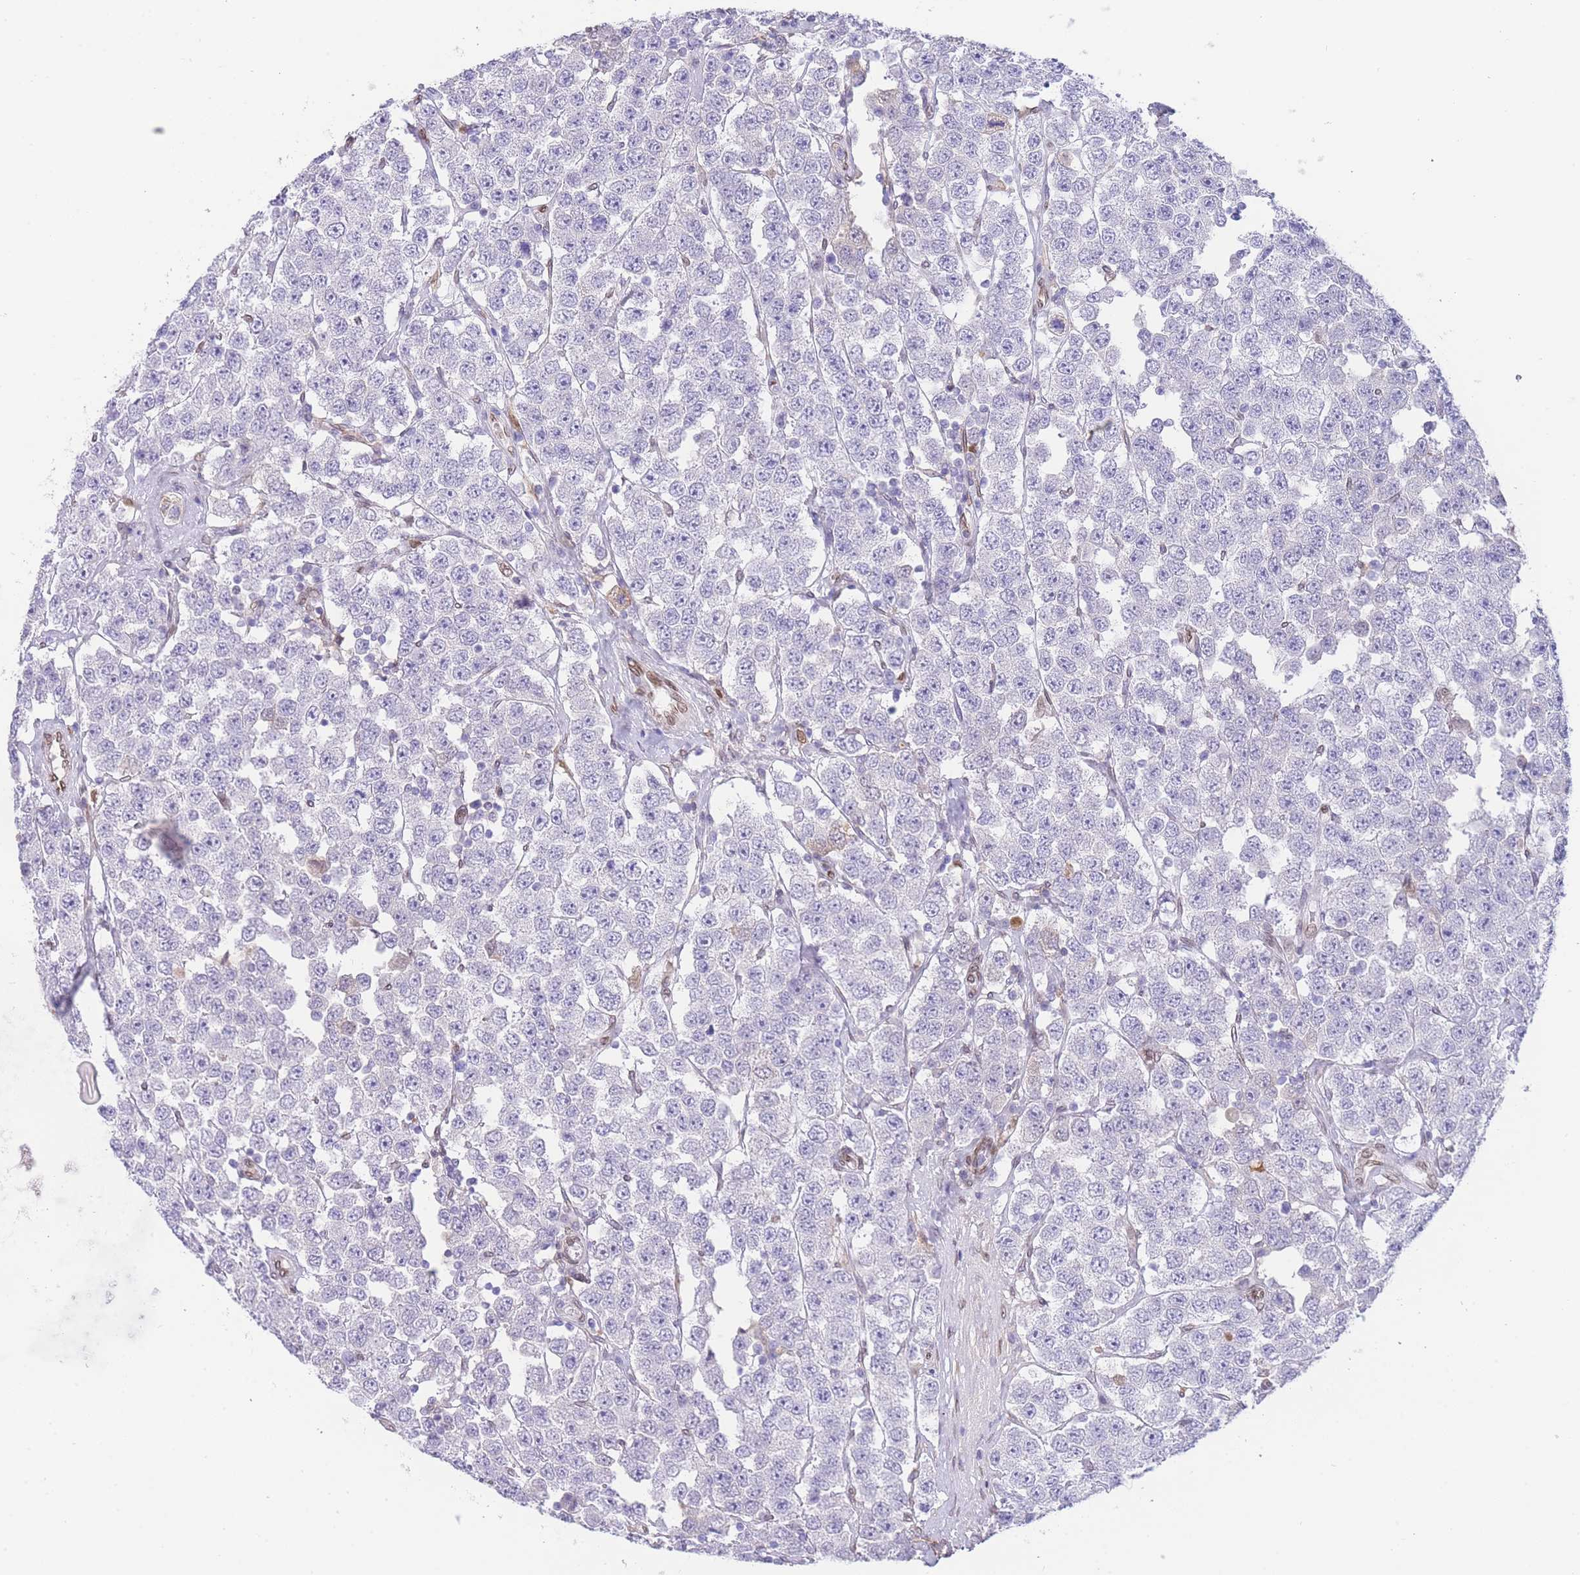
{"staining": {"intensity": "negative", "quantity": "none", "location": "none"}, "tissue": "testis cancer", "cell_type": "Tumor cells", "image_type": "cancer", "snomed": [{"axis": "morphology", "description": "Seminoma, NOS"}, {"axis": "topography", "description": "Testis"}], "caption": "Testis seminoma stained for a protein using immunohistochemistry demonstrates no expression tumor cells.", "gene": "OR10AD1", "patient": {"sex": "male", "age": 28}}